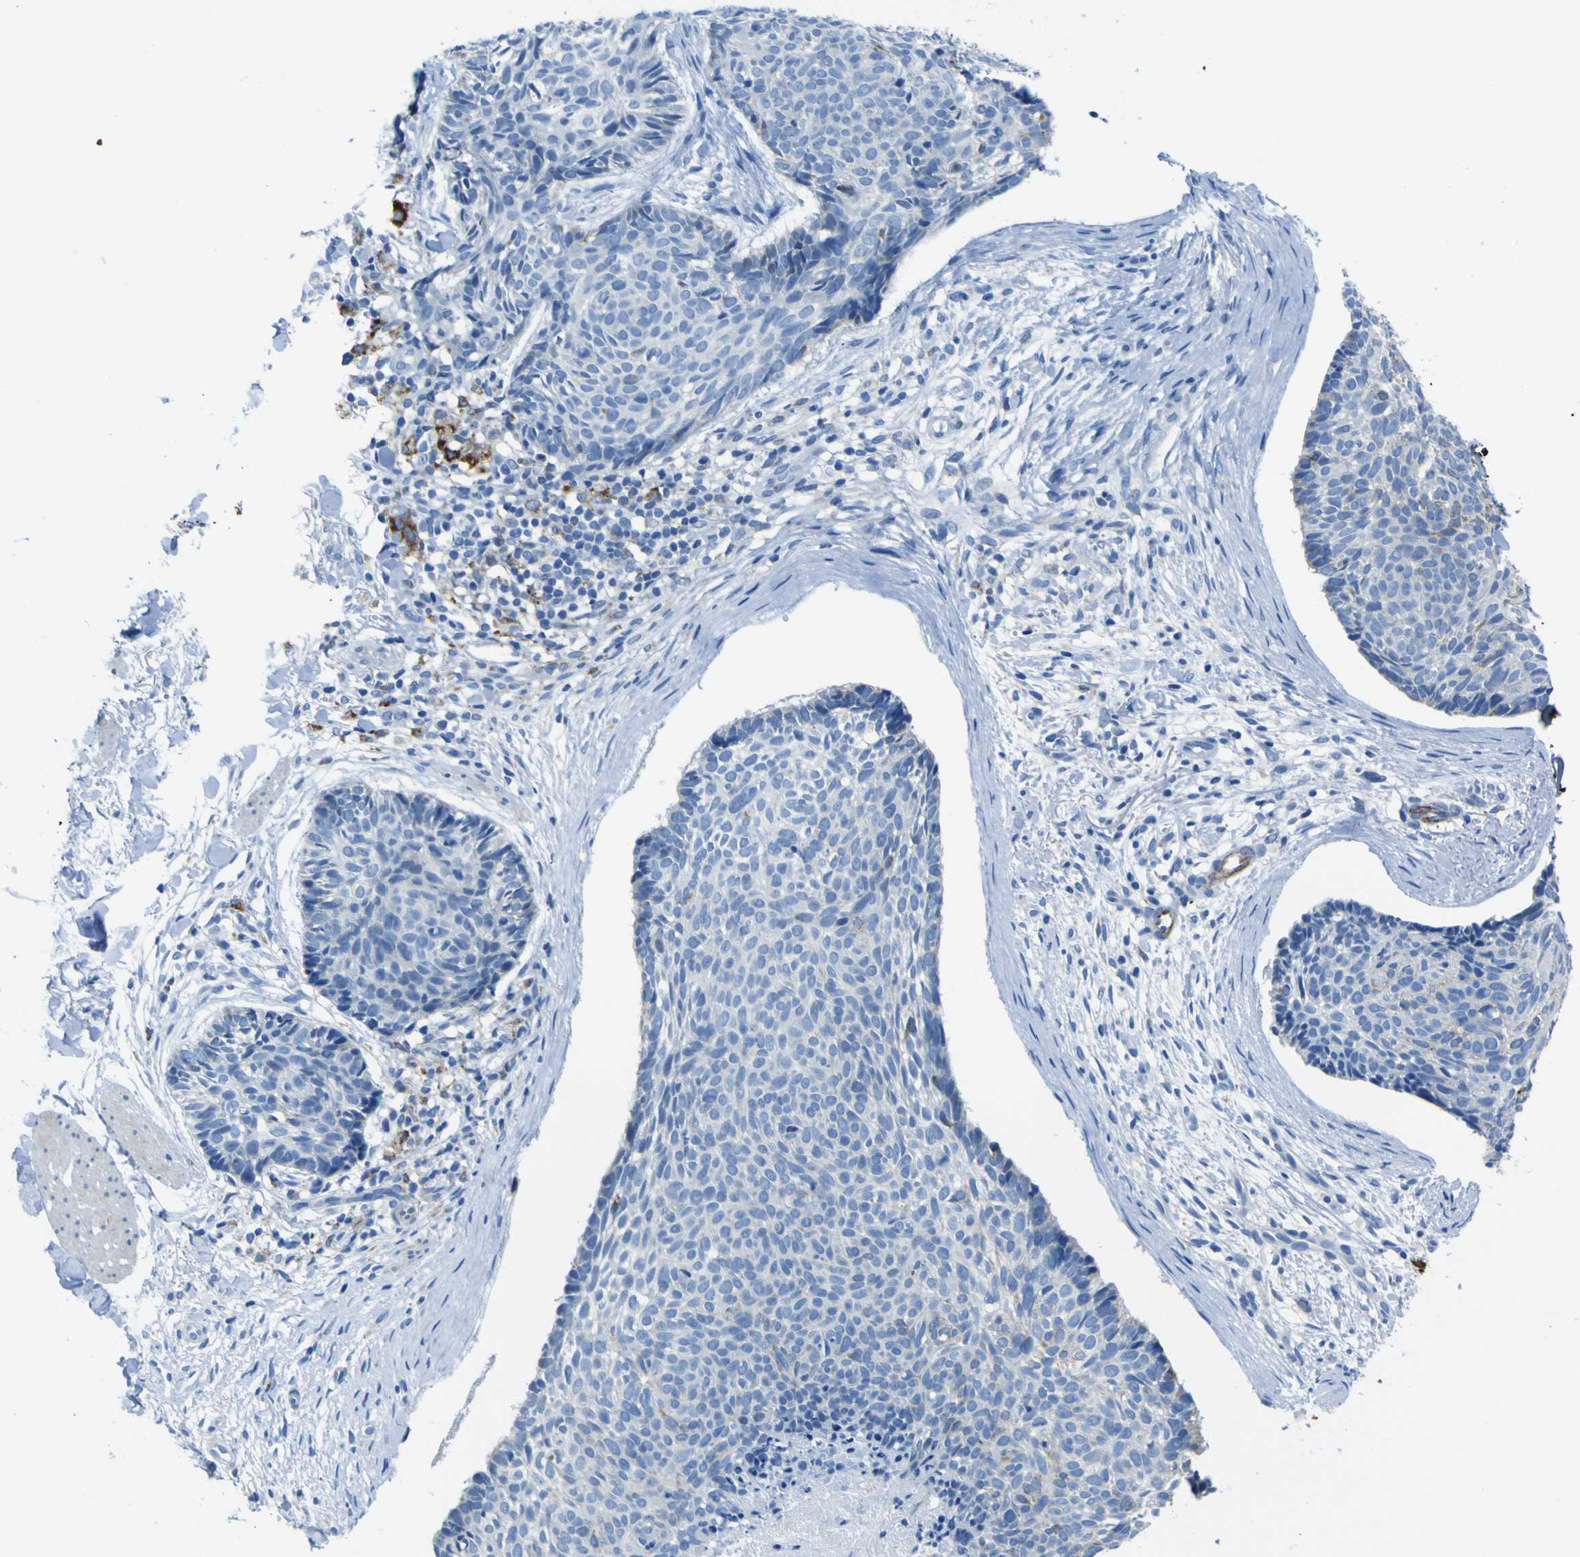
{"staining": {"intensity": "negative", "quantity": "none", "location": "none"}, "tissue": "skin cancer", "cell_type": "Tumor cells", "image_type": "cancer", "snomed": [{"axis": "morphology", "description": "Normal tissue, NOS"}, {"axis": "morphology", "description": "Basal cell carcinoma"}, {"axis": "topography", "description": "Skin"}], "caption": "IHC image of human skin cancer (basal cell carcinoma) stained for a protein (brown), which shows no positivity in tumor cells. Nuclei are stained in blue.", "gene": "ACSL1", "patient": {"sex": "female", "age": 56}}